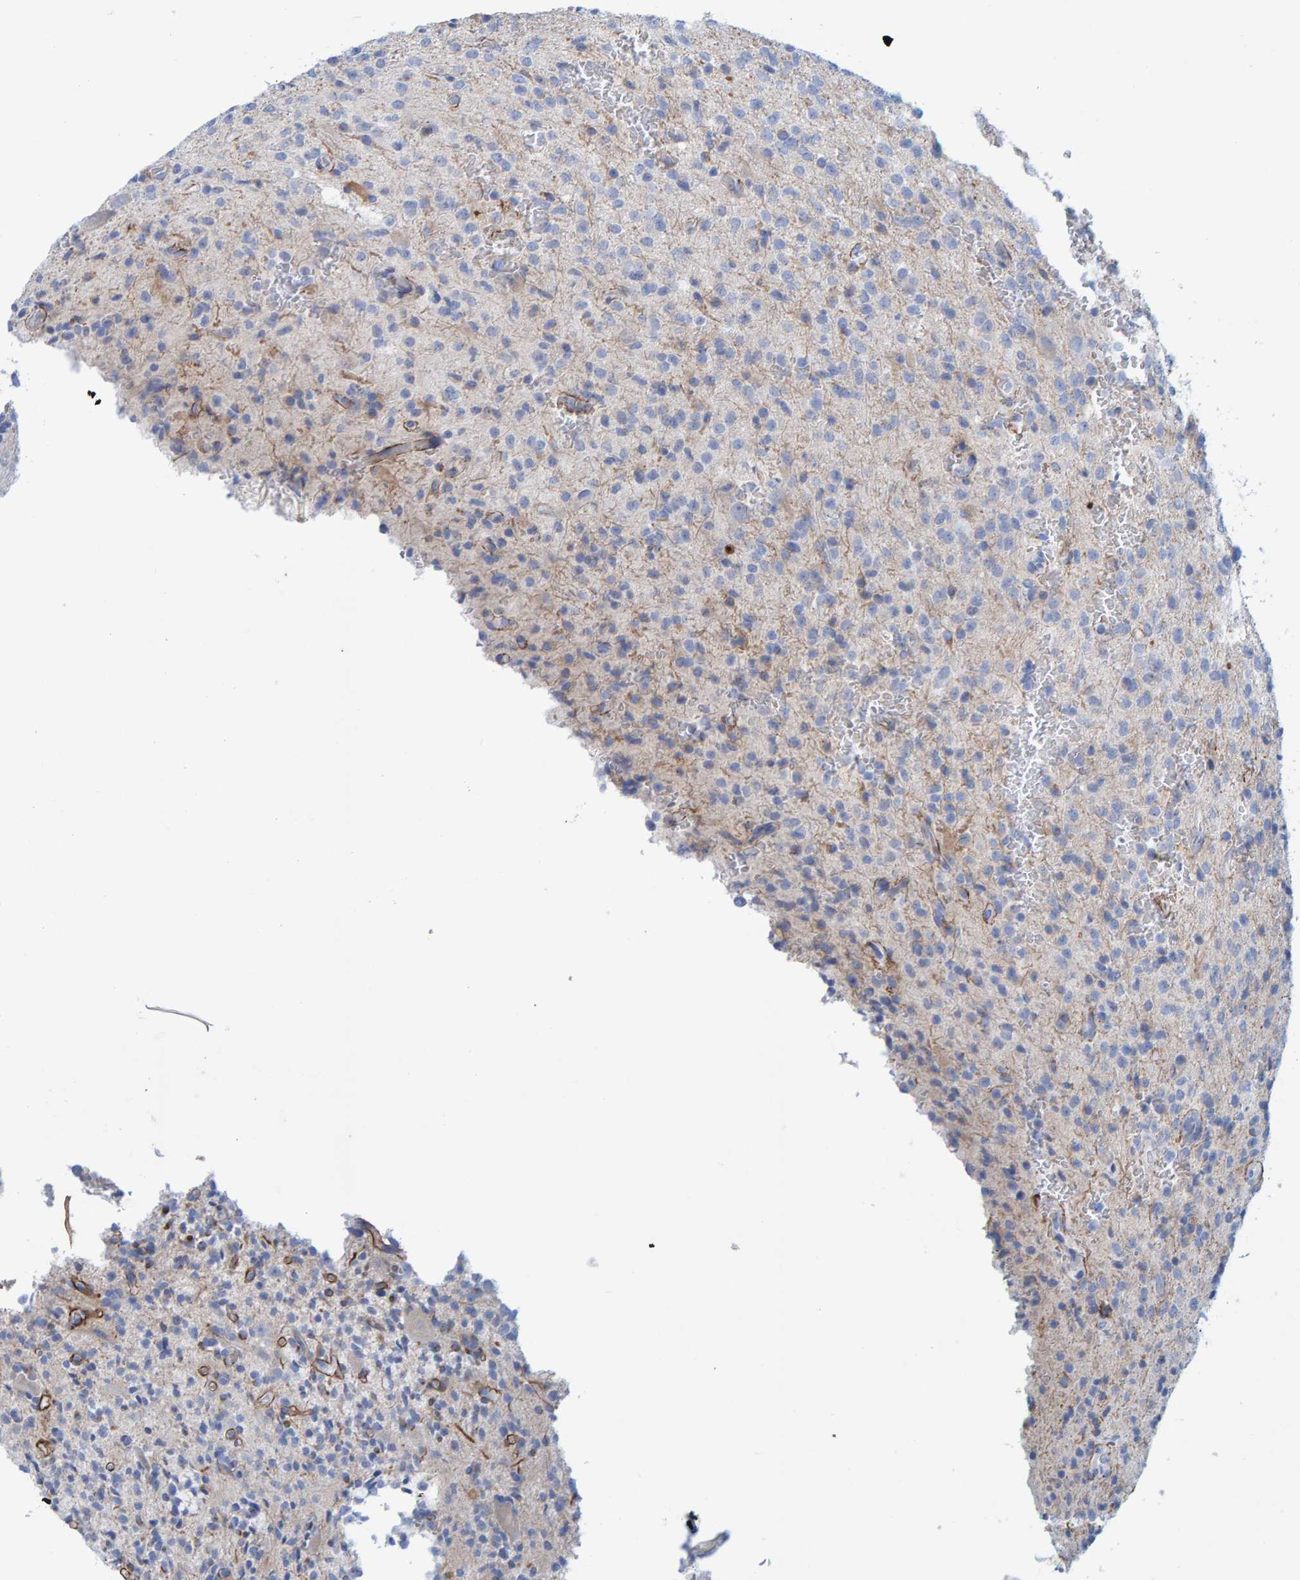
{"staining": {"intensity": "negative", "quantity": "none", "location": "none"}, "tissue": "glioma", "cell_type": "Tumor cells", "image_type": "cancer", "snomed": [{"axis": "morphology", "description": "Glioma, malignant, High grade"}, {"axis": "topography", "description": "Brain"}], "caption": "The histopathology image exhibits no significant expression in tumor cells of malignant glioma (high-grade).", "gene": "JAKMIP3", "patient": {"sex": "male", "age": 34}}